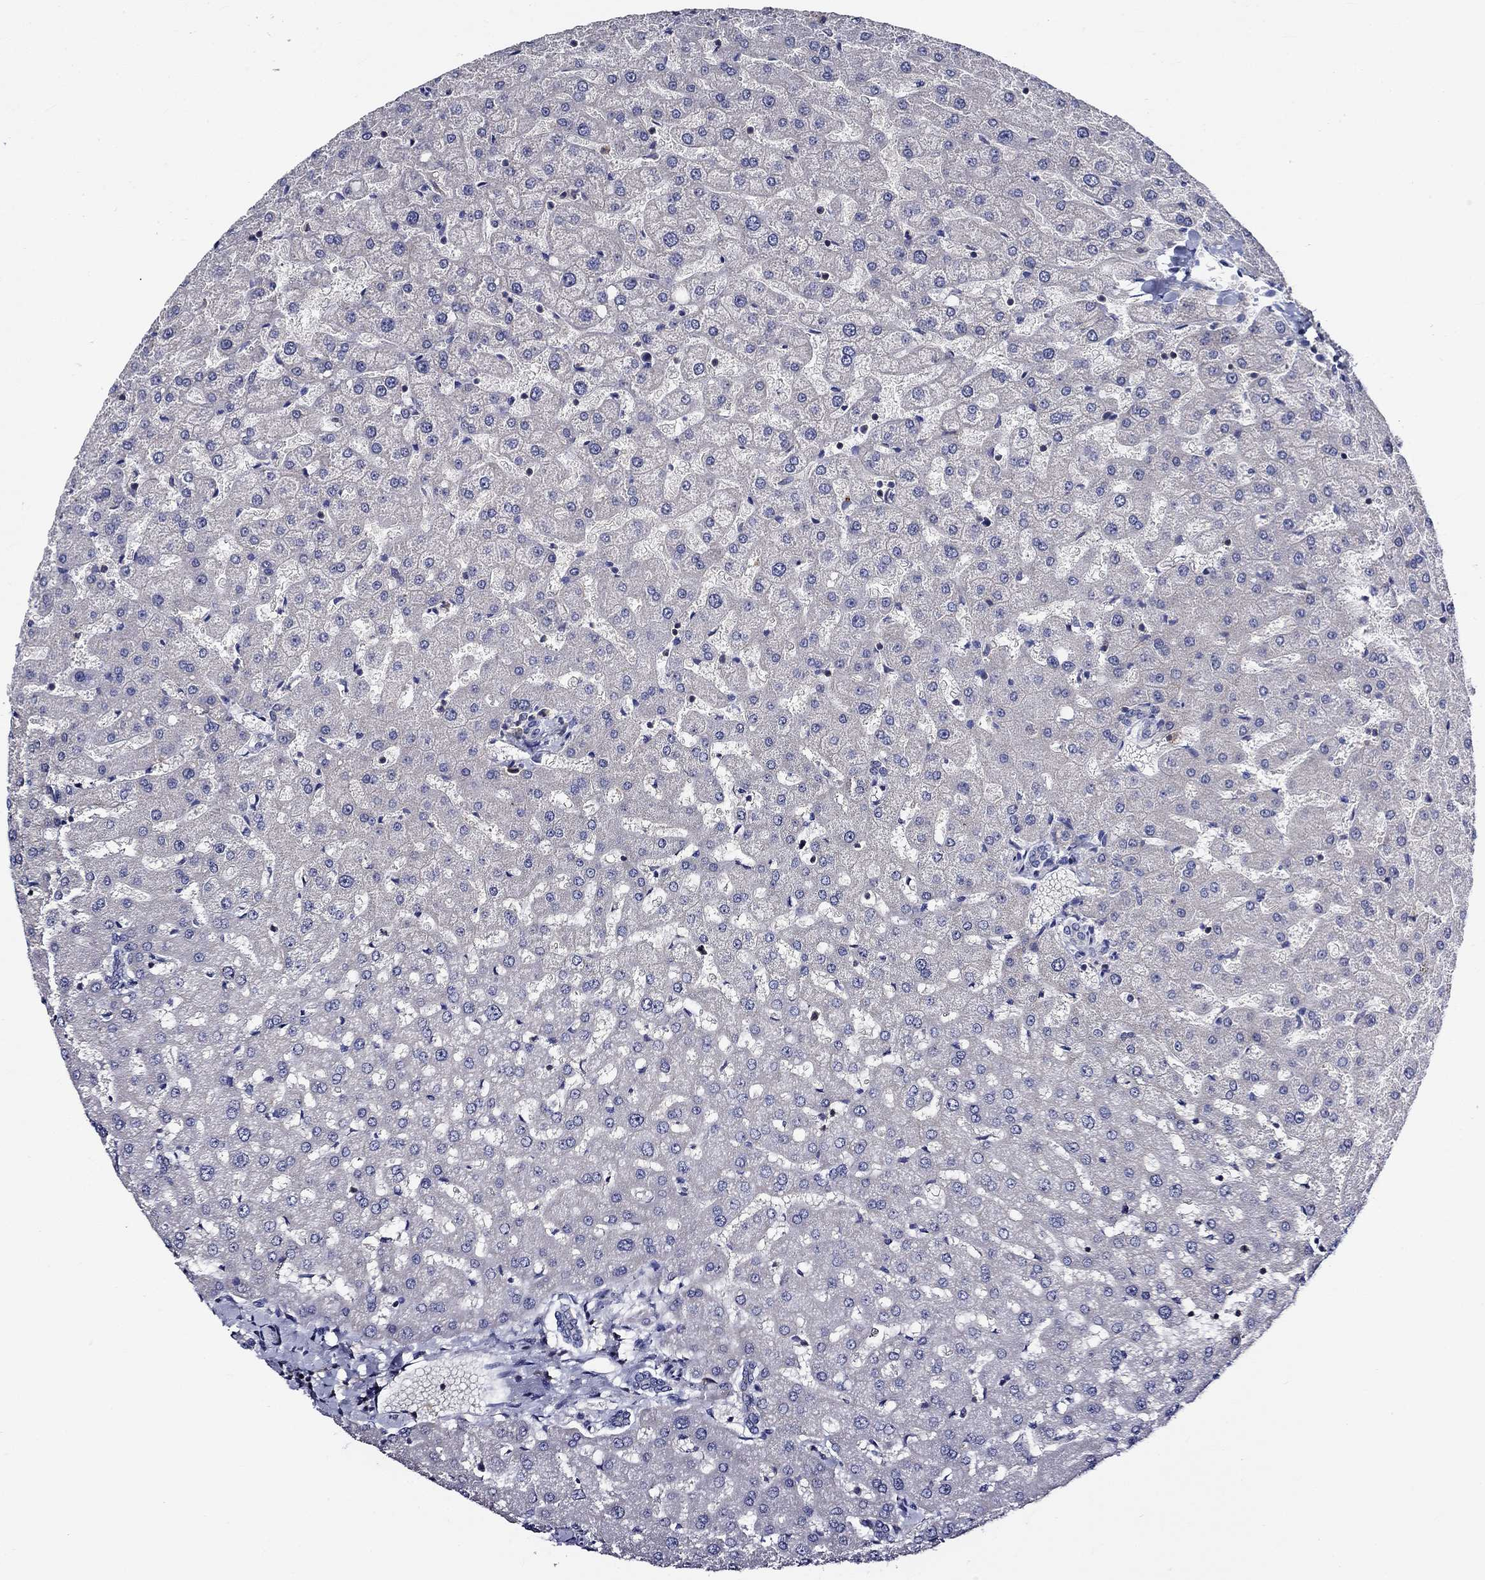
{"staining": {"intensity": "negative", "quantity": "none", "location": "none"}, "tissue": "liver", "cell_type": "Cholangiocytes", "image_type": "normal", "snomed": [{"axis": "morphology", "description": "Normal tissue, NOS"}, {"axis": "topography", "description": "Liver"}], "caption": "Liver stained for a protein using IHC shows no expression cholangiocytes.", "gene": "POU2F2", "patient": {"sex": "female", "age": 50}}